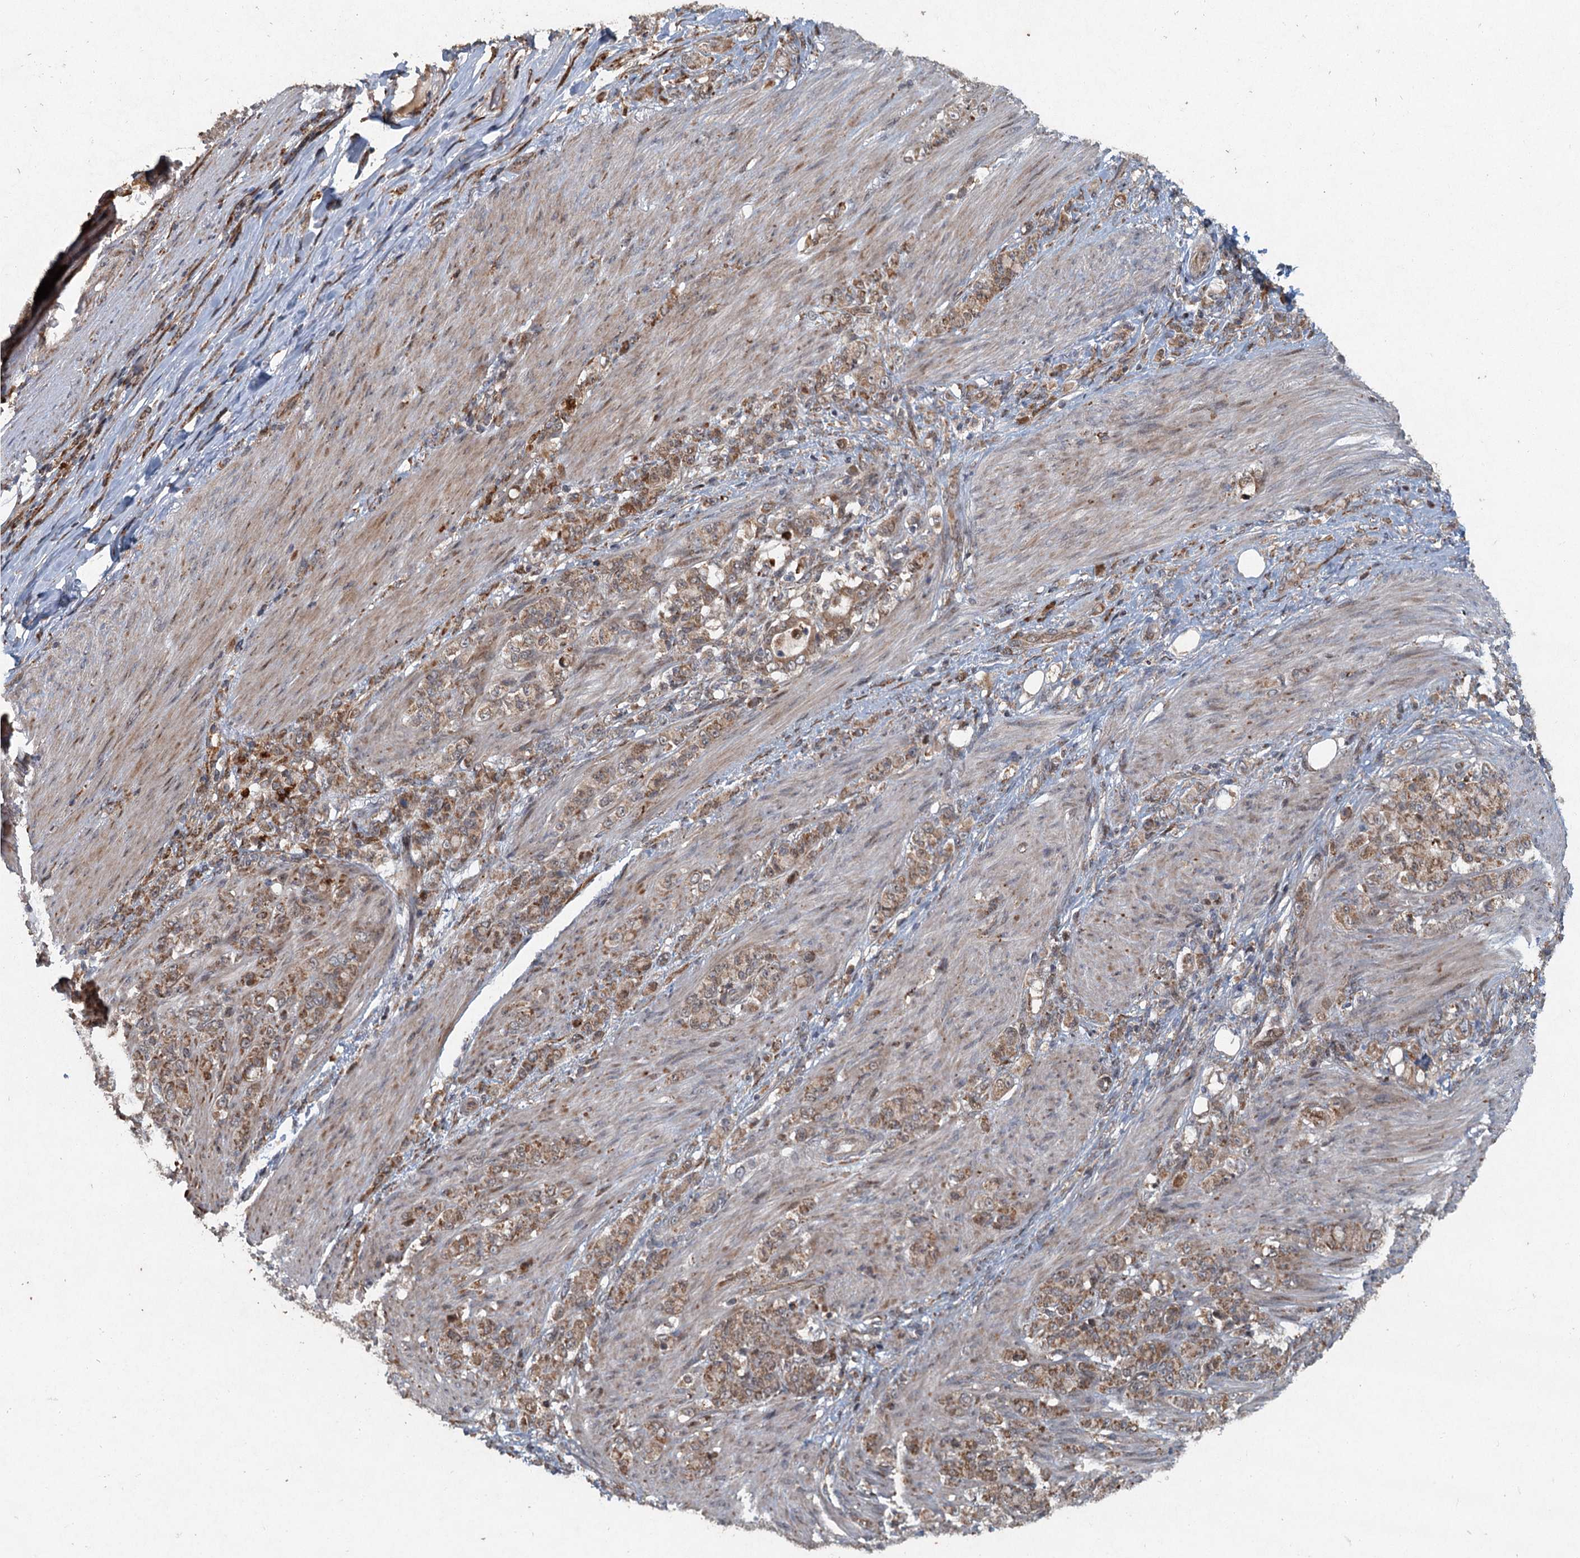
{"staining": {"intensity": "moderate", "quantity": ">75%", "location": "cytoplasmic/membranous"}, "tissue": "stomach cancer", "cell_type": "Tumor cells", "image_type": "cancer", "snomed": [{"axis": "morphology", "description": "Adenocarcinoma, NOS"}, {"axis": "topography", "description": "Stomach"}], "caption": "The micrograph displays immunohistochemical staining of stomach adenocarcinoma. There is moderate cytoplasmic/membranous expression is identified in approximately >75% of tumor cells.", "gene": "SRPX2", "patient": {"sex": "female", "age": 79}}